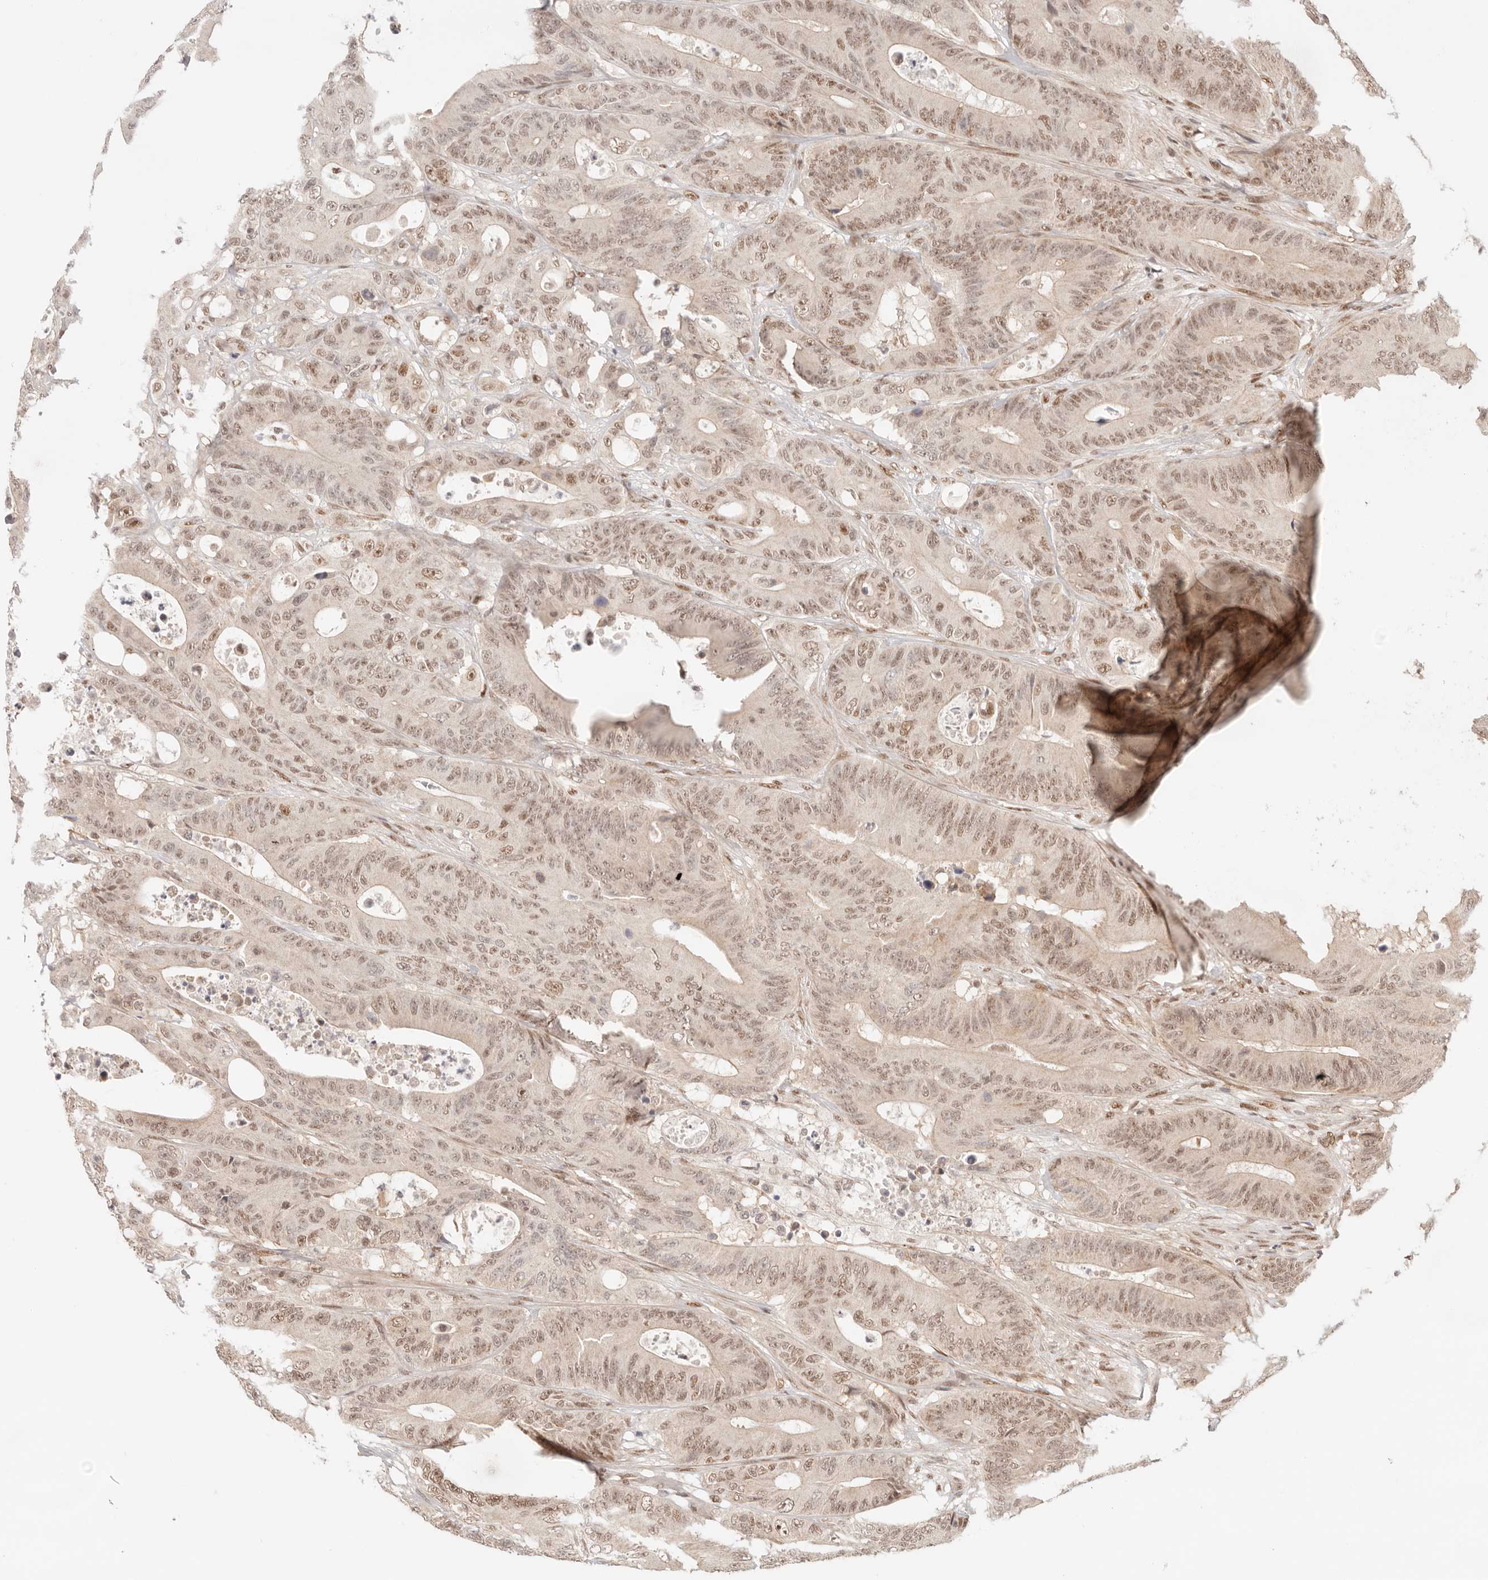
{"staining": {"intensity": "moderate", "quantity": ">75%", "location": "nuclear"}, "tissue": "colorectal cancer", "cell_type": "Tumor cells", "image_type": "cancer", "snomed": [{"axis": "morphology", "description": "Adenocarcinoma, NOS"}, {"axis": "topography", "description": "Colon"}], "caption": "Immunohistochemical staining of human colorectal cancer displays medium levels of moderate nuclear protein expression in about >75% of tumor cells.", "gene": "GTF2E2", "patient": {"sex": "male", "age": 83}}